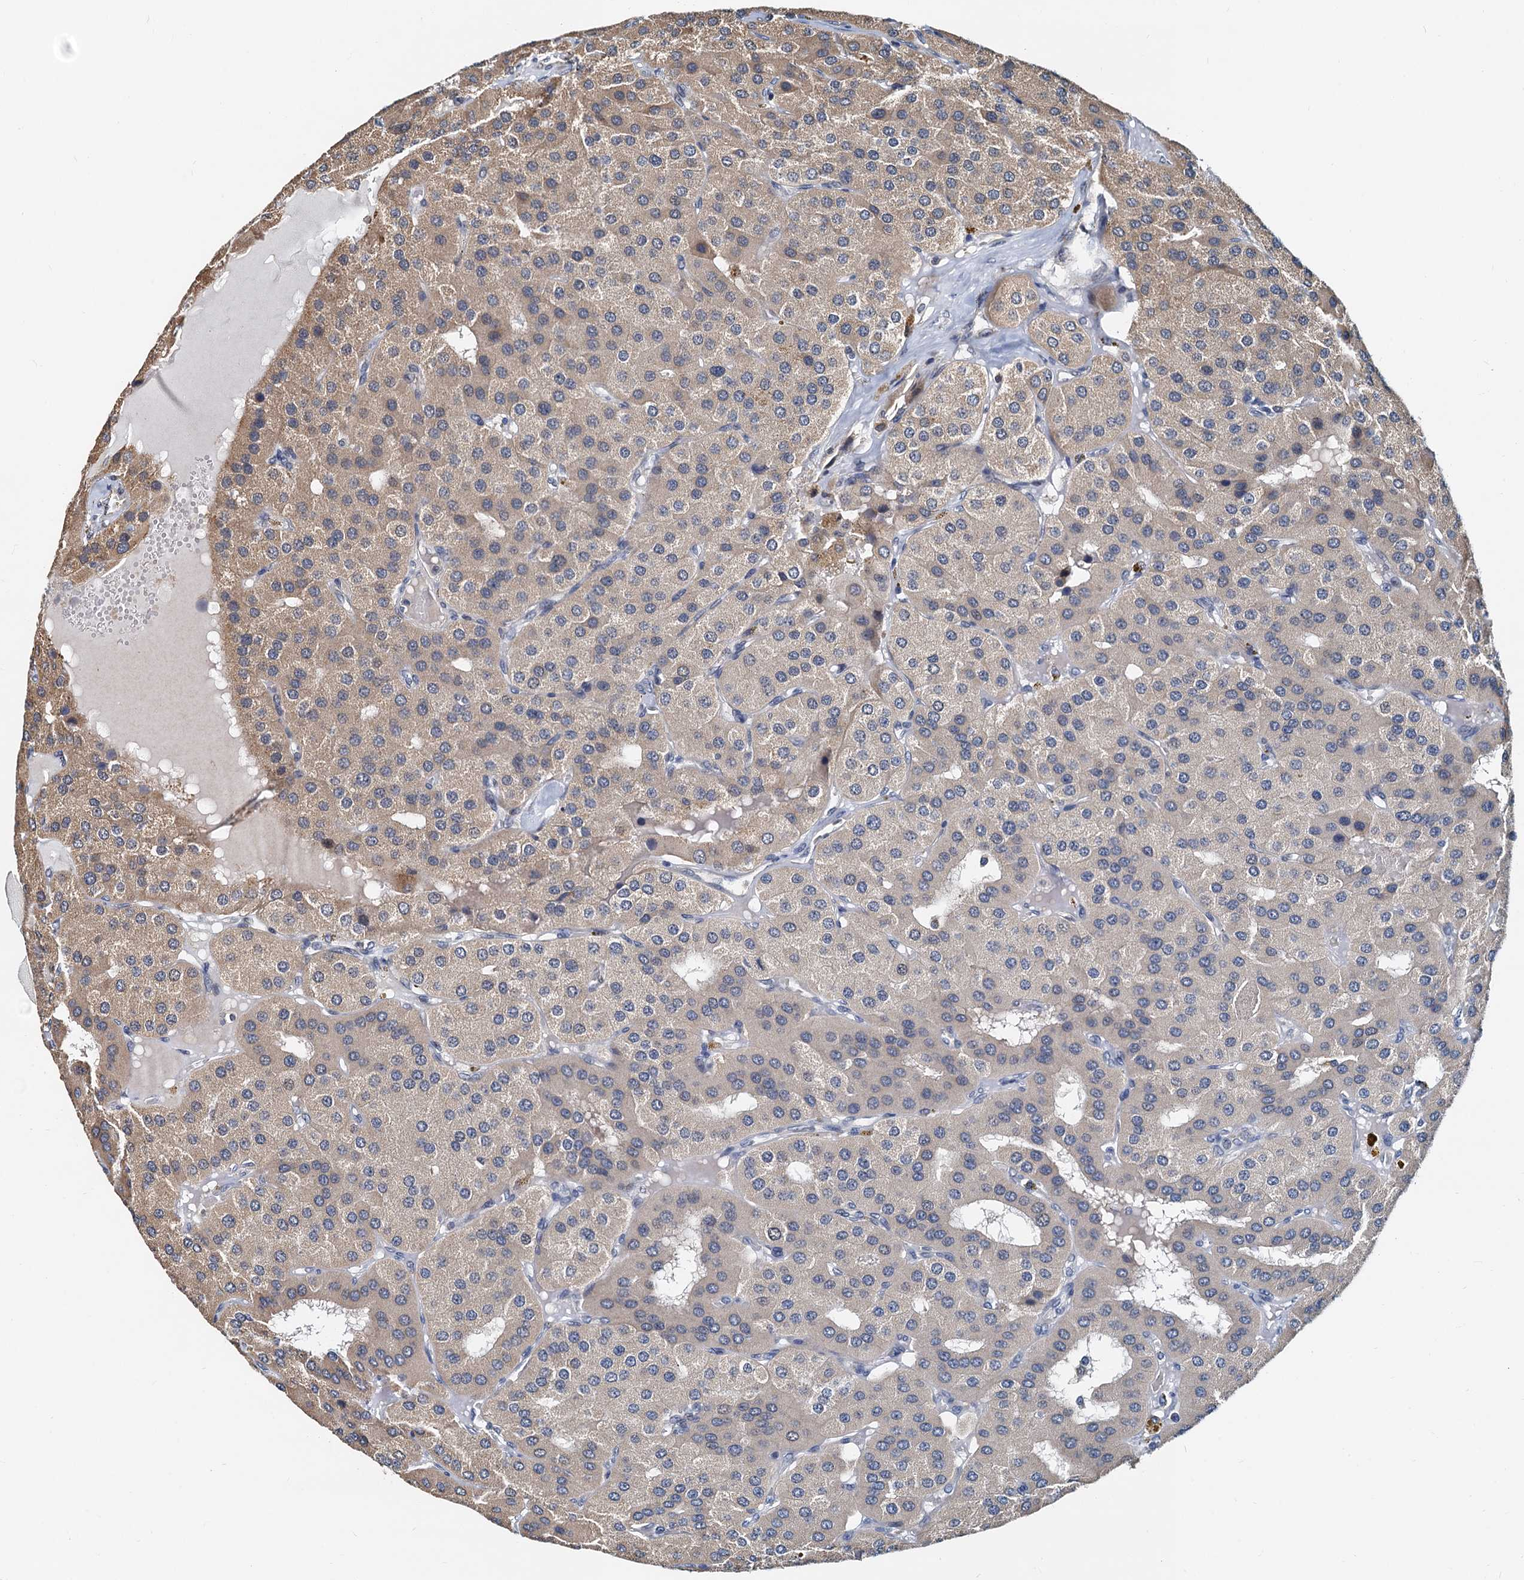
{"staining": {"intensity": "weak", "quantity": "25%-75%", "location": "cytoplasmic/membranous"}, "tissue": "parathyroid gland", "cell_type": "Glandular cells", "image_type": "normal", "snomed": [{"axis": "morphology", "description": "Normal tissue, NOS"}, {"axis": "morphology", "description": "Adenoma, NOS"}, {"axis": "topography", "description": "Parathyroid gland"}], "caption": "Protein staining of unremarkable parathyroid gland reveals weak cytoplasmic/membranous staining in about 25%-75% of glandular cells.", "gene": "MCMBP", "patient": {"sex": "female", "age": 86}}